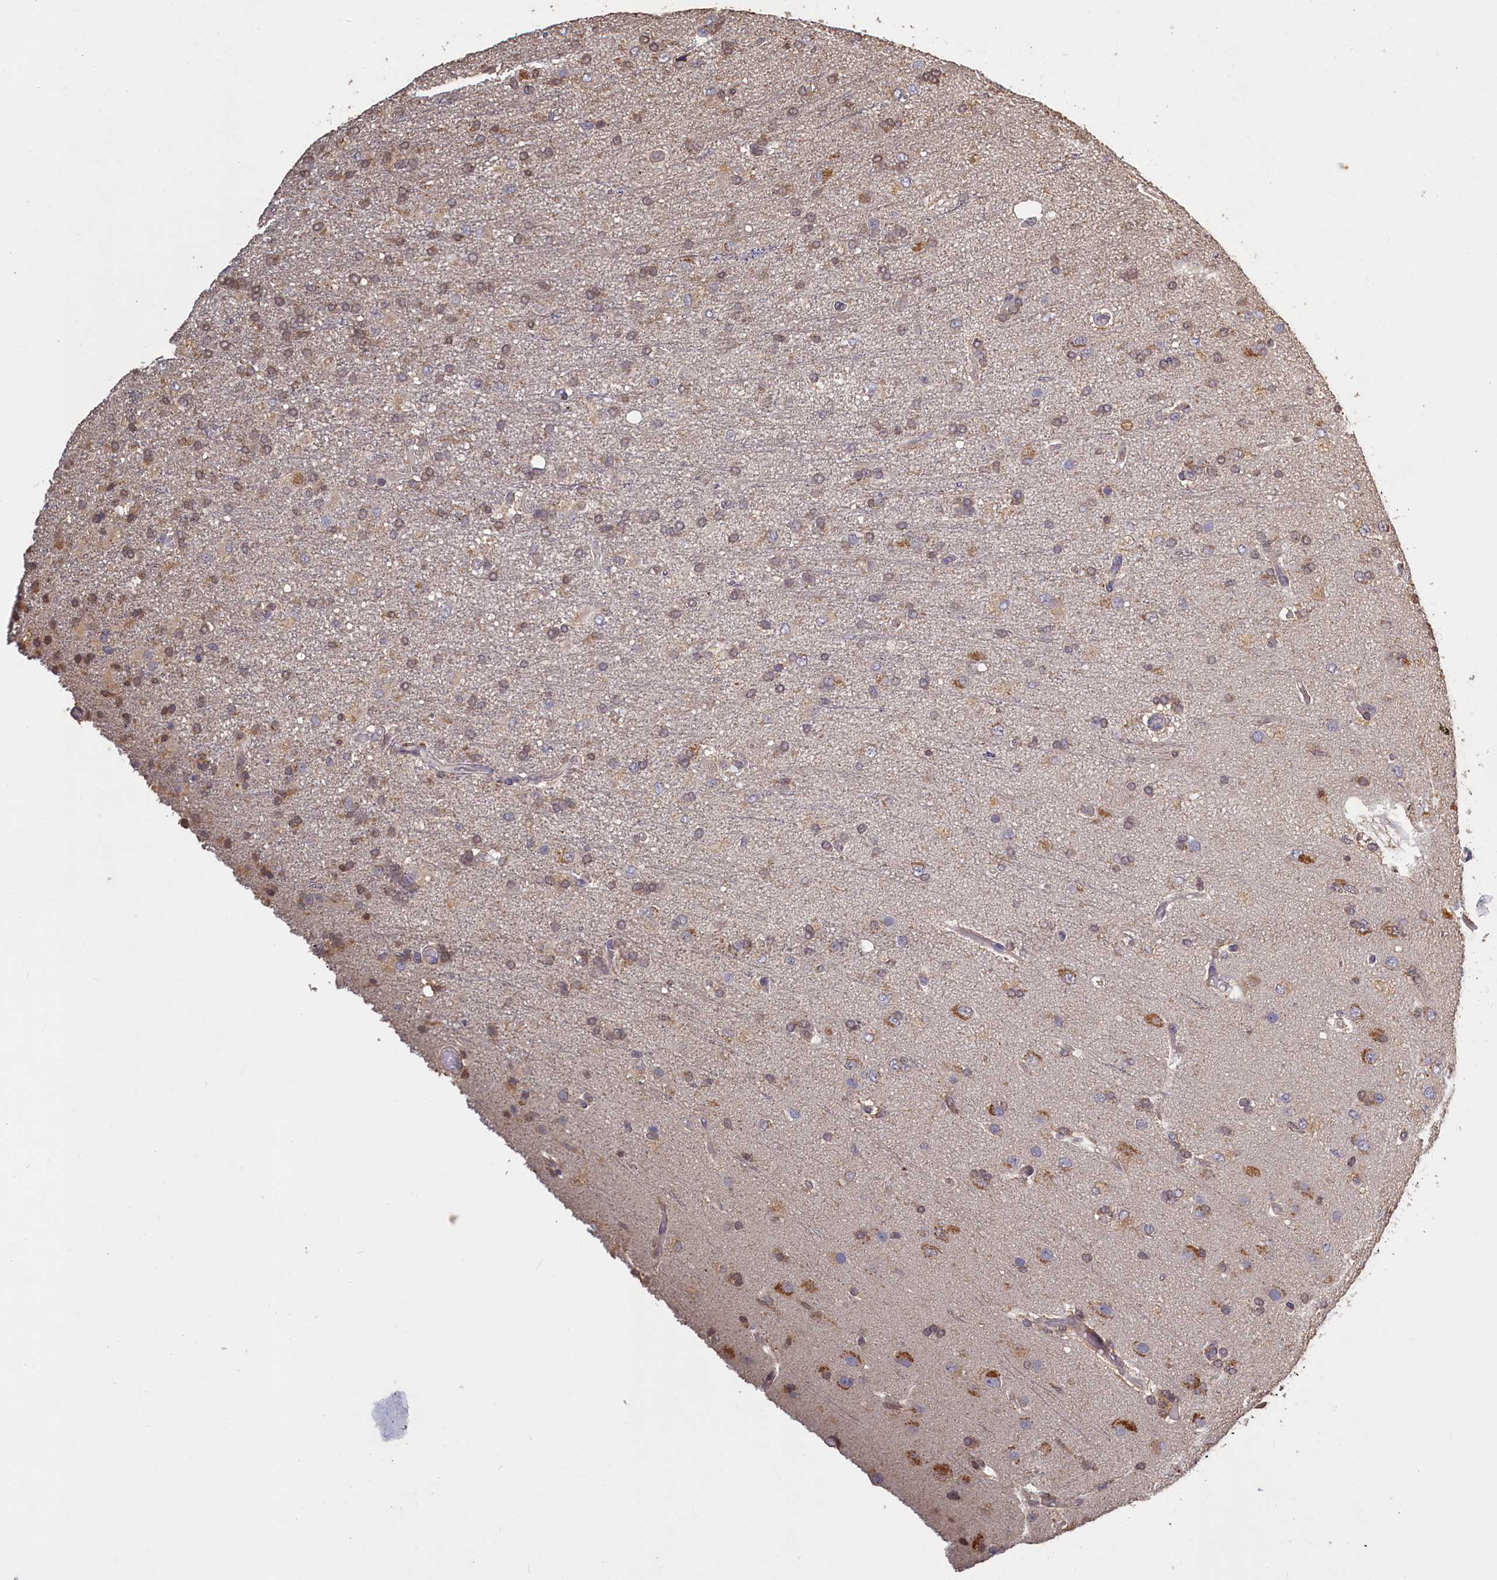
{"staining": {"intensity": "weak", "quantity": "25%-75%", "location": "cytoplasmic/membranous"}, "tissue": "glioma", "cell_type": "Tumor cells", "image_type": "cancer", "snomed": [{"axis": "morphology", "description": "Glioma, malignant, High grade"}, {"axis": "topography", "description": "Brain"}], "caption": "The histopathology image shows a brown stain indicating the presence of a protein in the cytoplasmic/membranous of tumor cells in high-grade glioma (malignant).", "gene": "UCHL3", "patient": {"sex": "female", "age": 74}}